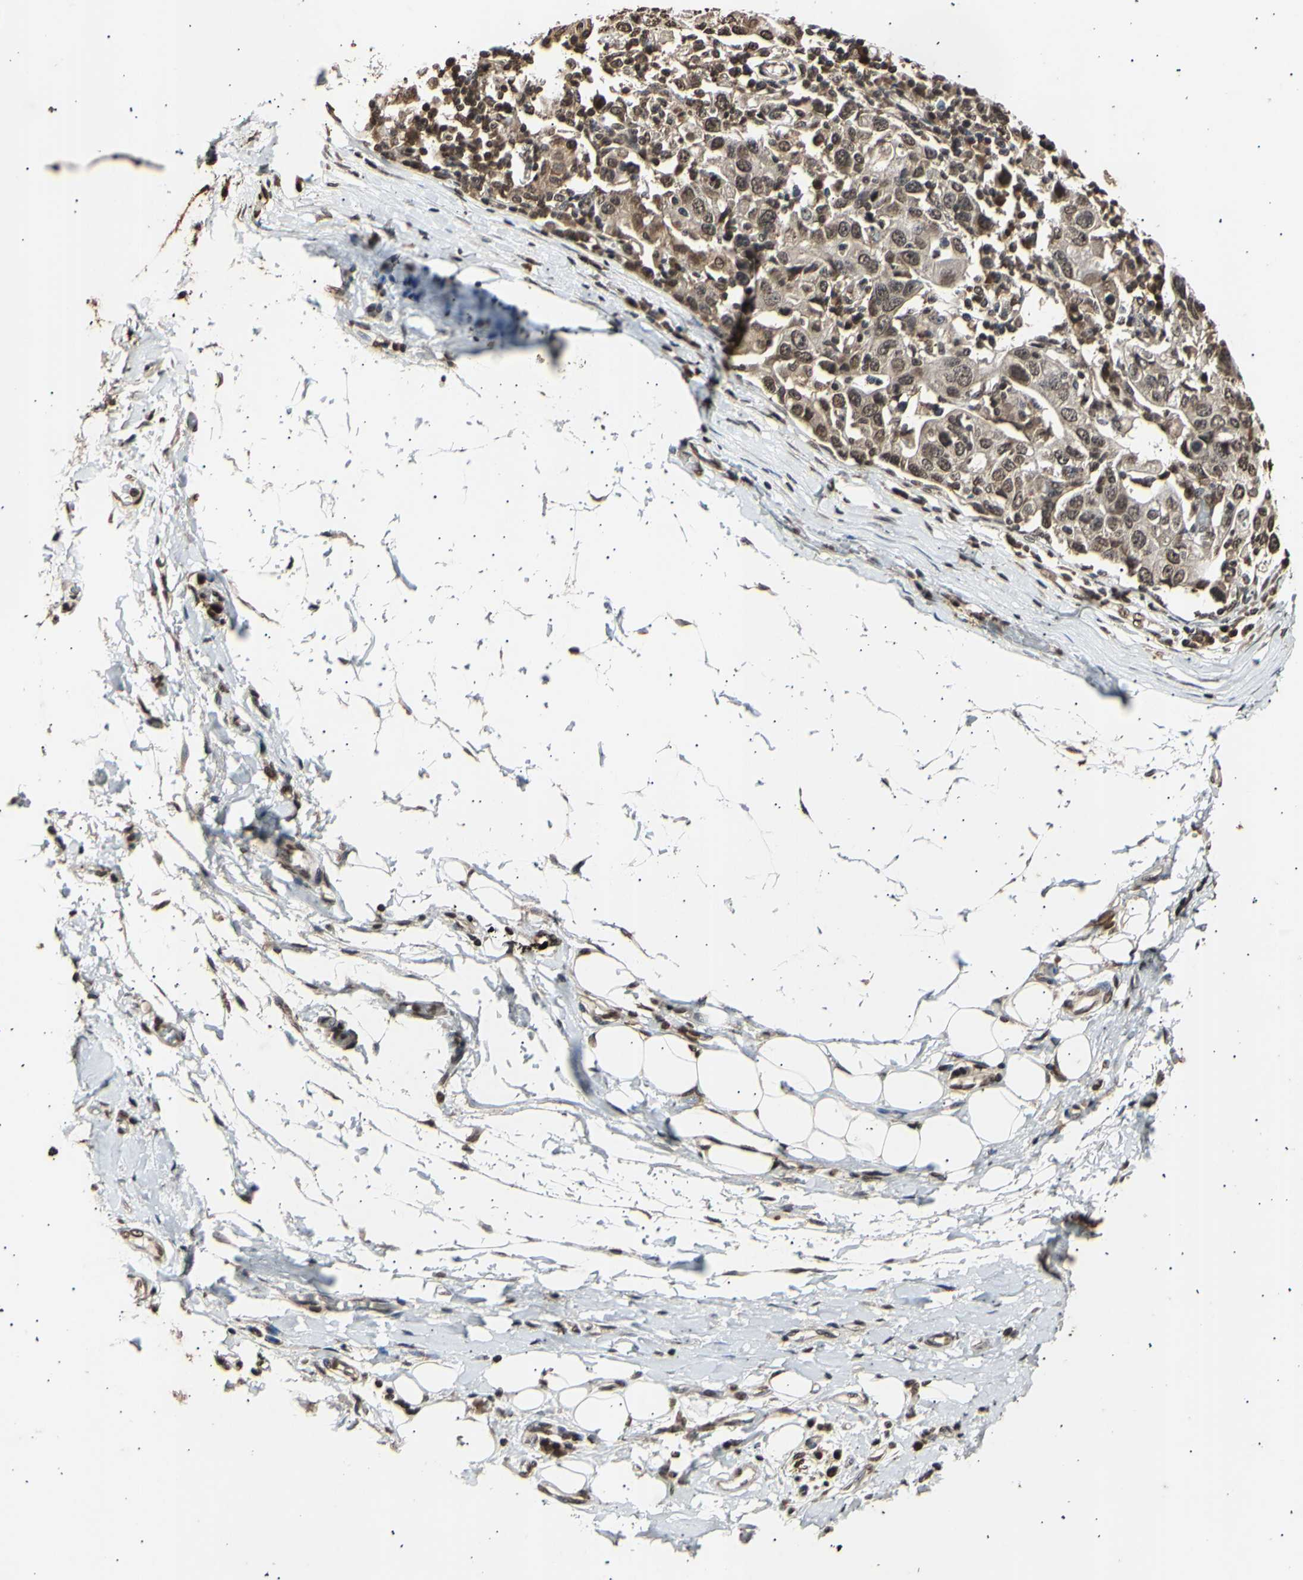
{"staining": {"intensity": "moderate", "quantity": ">75%", "location": "nuclear"}, "tissue": "adipose tissue", "cell_type": "Adipocytes", "image_type": "normal", "snomed": [{"axis": "morphology", "description": "Normal tissue, NOS"}, {"axis": "morphology", "description": "Adenocarcinoma, NOS"}, {"axis": "topography", "description": "Esophagus"}], "caption": "Protein expression analysis of normal adipose tissue reveals moderate nuclear expression in about >75% of adipocytes.", "gene": "ANAPC7", "patient": {"sex": "male", "age": 62}}